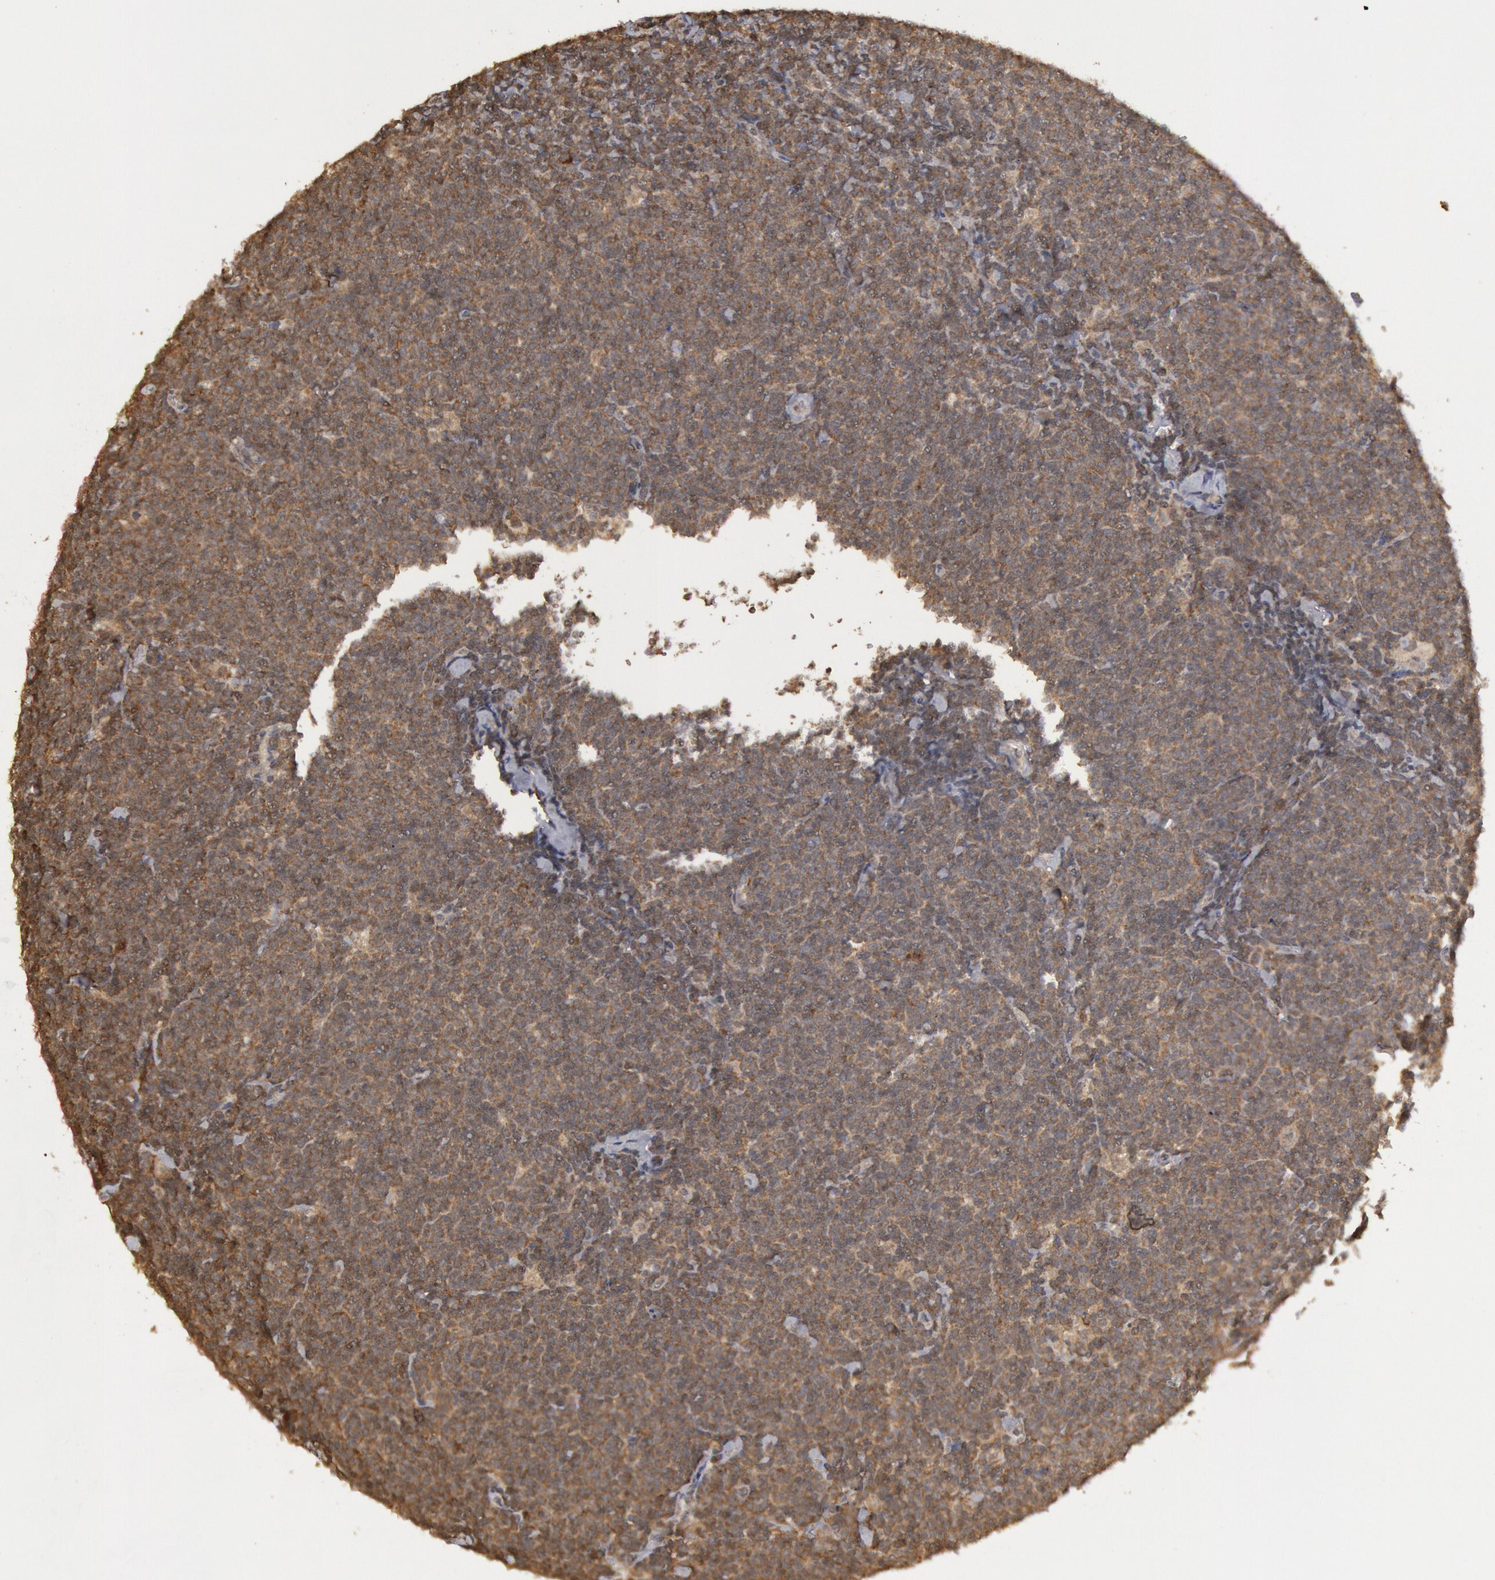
{"staining": {"intensity": "moderate", "quantity": ">75%", "location": "cytoplasmic/membranous"}, "tissue": "lymphoma", "cell_type": "Tumor cells", "image_type": "cancer", "snomed": [{"axis": "morphology", "description": "Malignant lymphoma, non-Hodgkin's type, Low grade"}, {"axis": "topography", "description": "Lymph node"}], "caption": "Malignant lymphoma, non-Hodgkin's type (low-grade) tissue demonstrates moderate cytoplasmic/membranous positivity in approximately >75% of tumor cells", "gene": "USP14", "patient": {"sex": "male", "age": 65}}